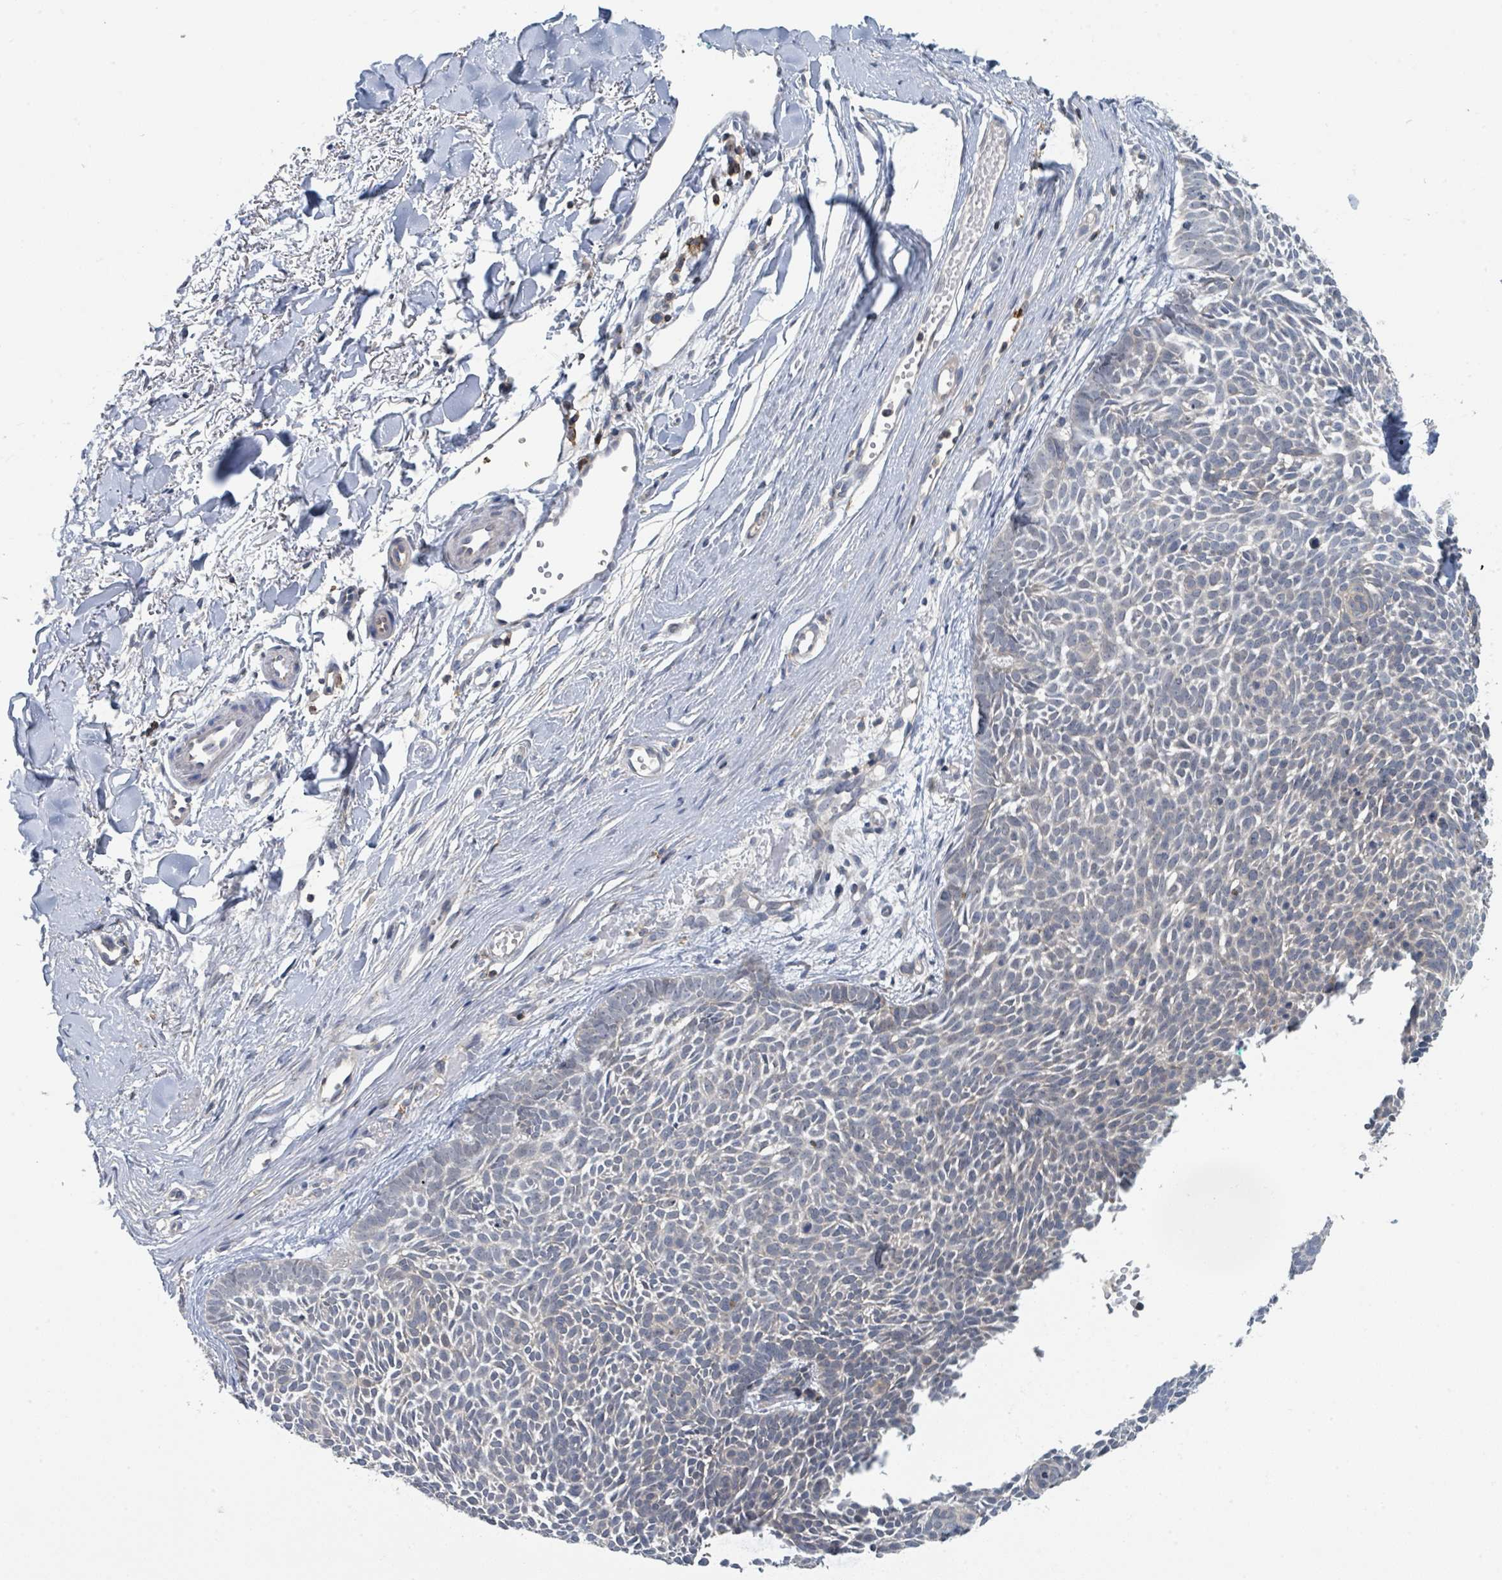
{"staining": {"intensity": "negative", "quantity": "none", "location": "none"}, "tissue": "skin cancer", "cell_type": "Tumor cells", "image_type": "cancer", "snomed": [{"axis": "morphology", "description": "Basal cell carcinoma"}, {"axis": "topography", "description": "Skin"}], "caption": "Immunohistochemistry (IHC) photomicrograph of skin cancer stained for a protein (brown), which displays no staining in tumor cells.", "gene": "LRRC42", "patient": {"sex": "male", "age": 61}}